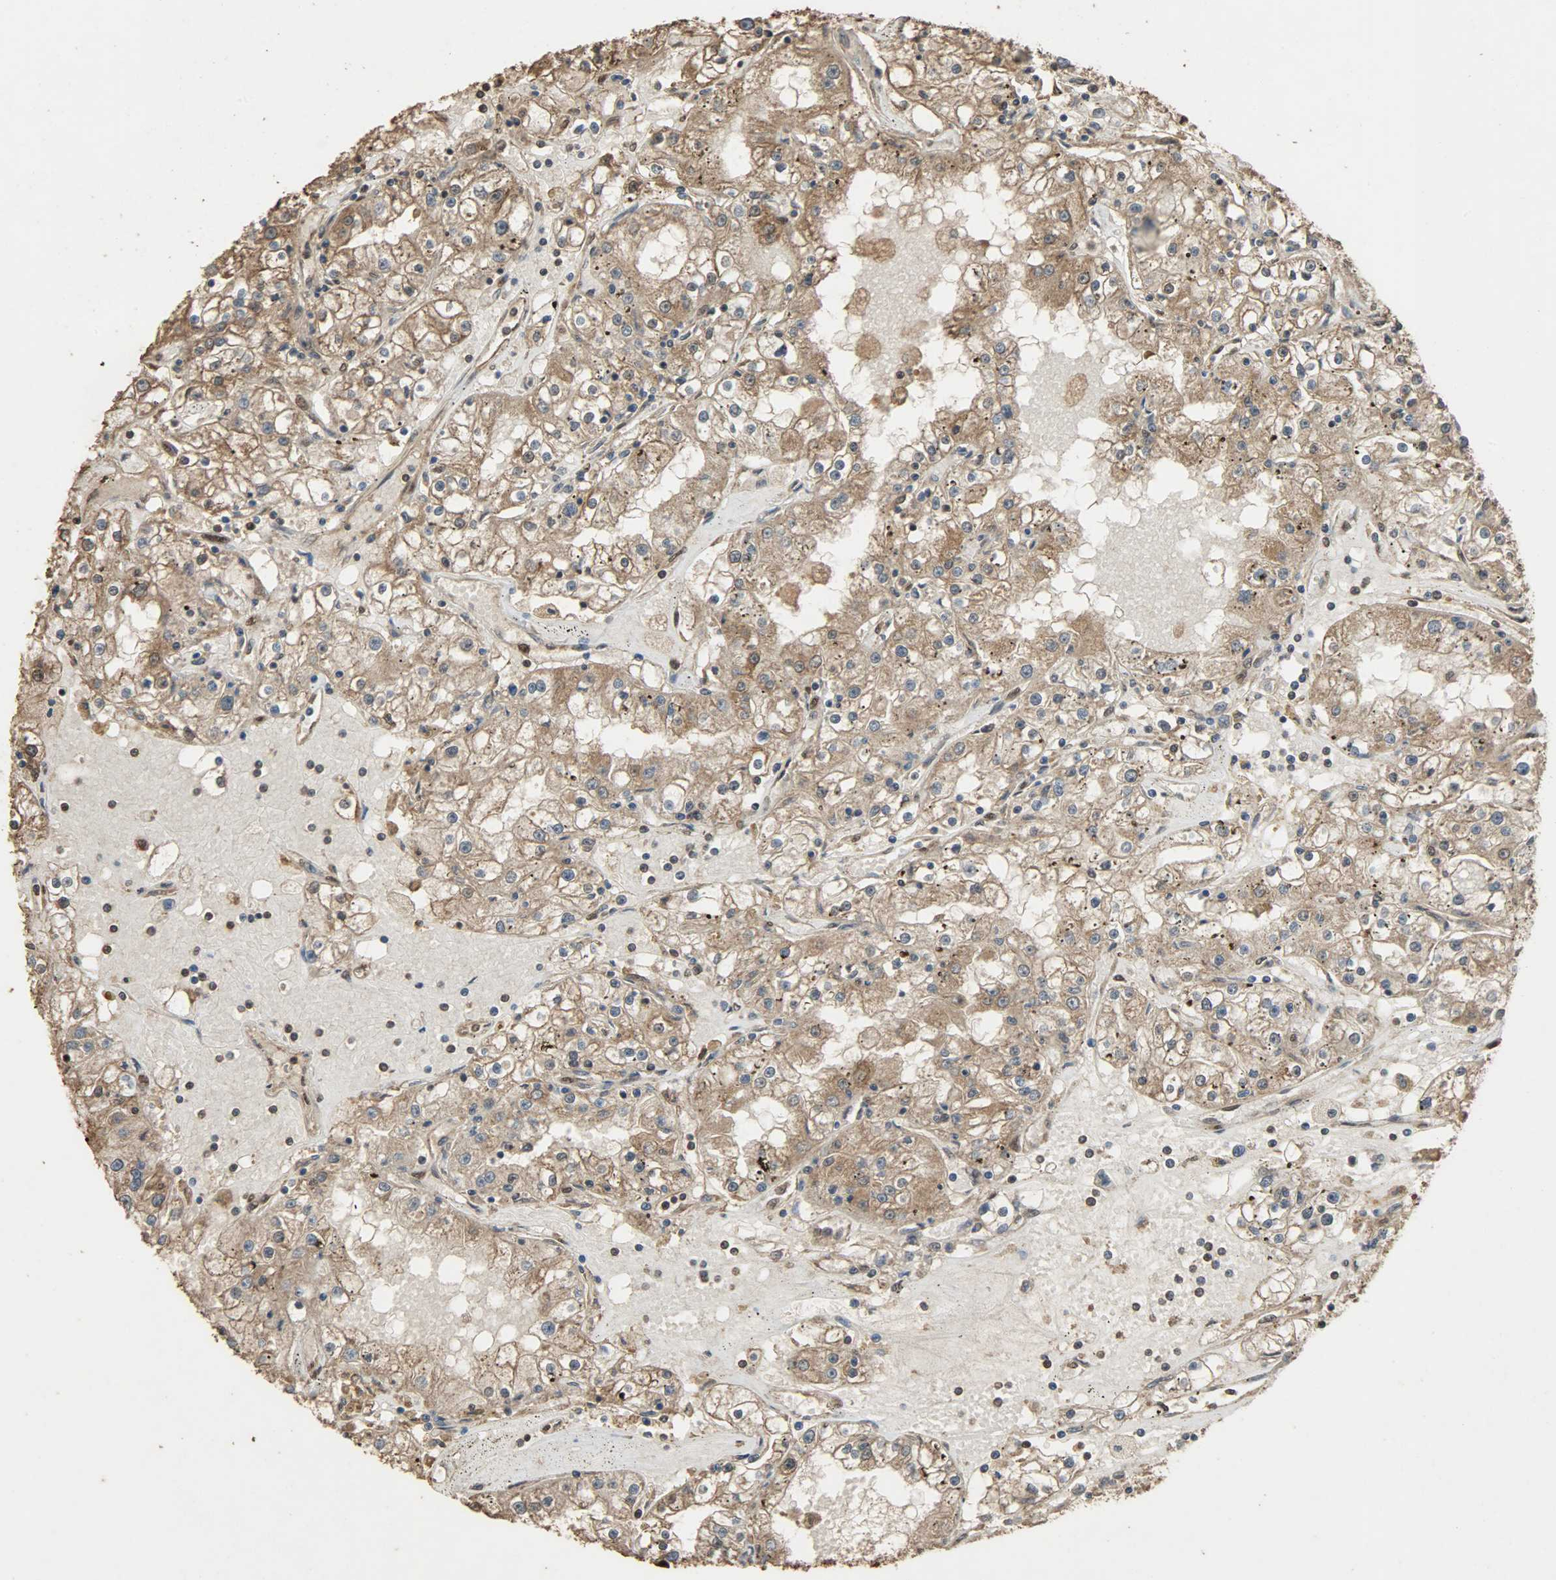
{"staining": {"intensity": "moderate", "quantity": ">75%", "location": "cytoplasmic/membranous"}, "tissue": "renal cancer", "cell_type": "Tumor cells", "image_type": "cancer", "snomed": [{"axis": "morphology", "description": "Adenocarcinoma, NOS"}, {"axis": "topography", "description": "Kidney"}], "caption": "Human renal cancer (adenocarcinoma) stained with a brown dye demonstrates moderate cytoplasmic/membranous positive positivity in approximately >75% of tumor cells.", "gene": "CCNT2", "patient": {"sex": "male", "age": 56}}